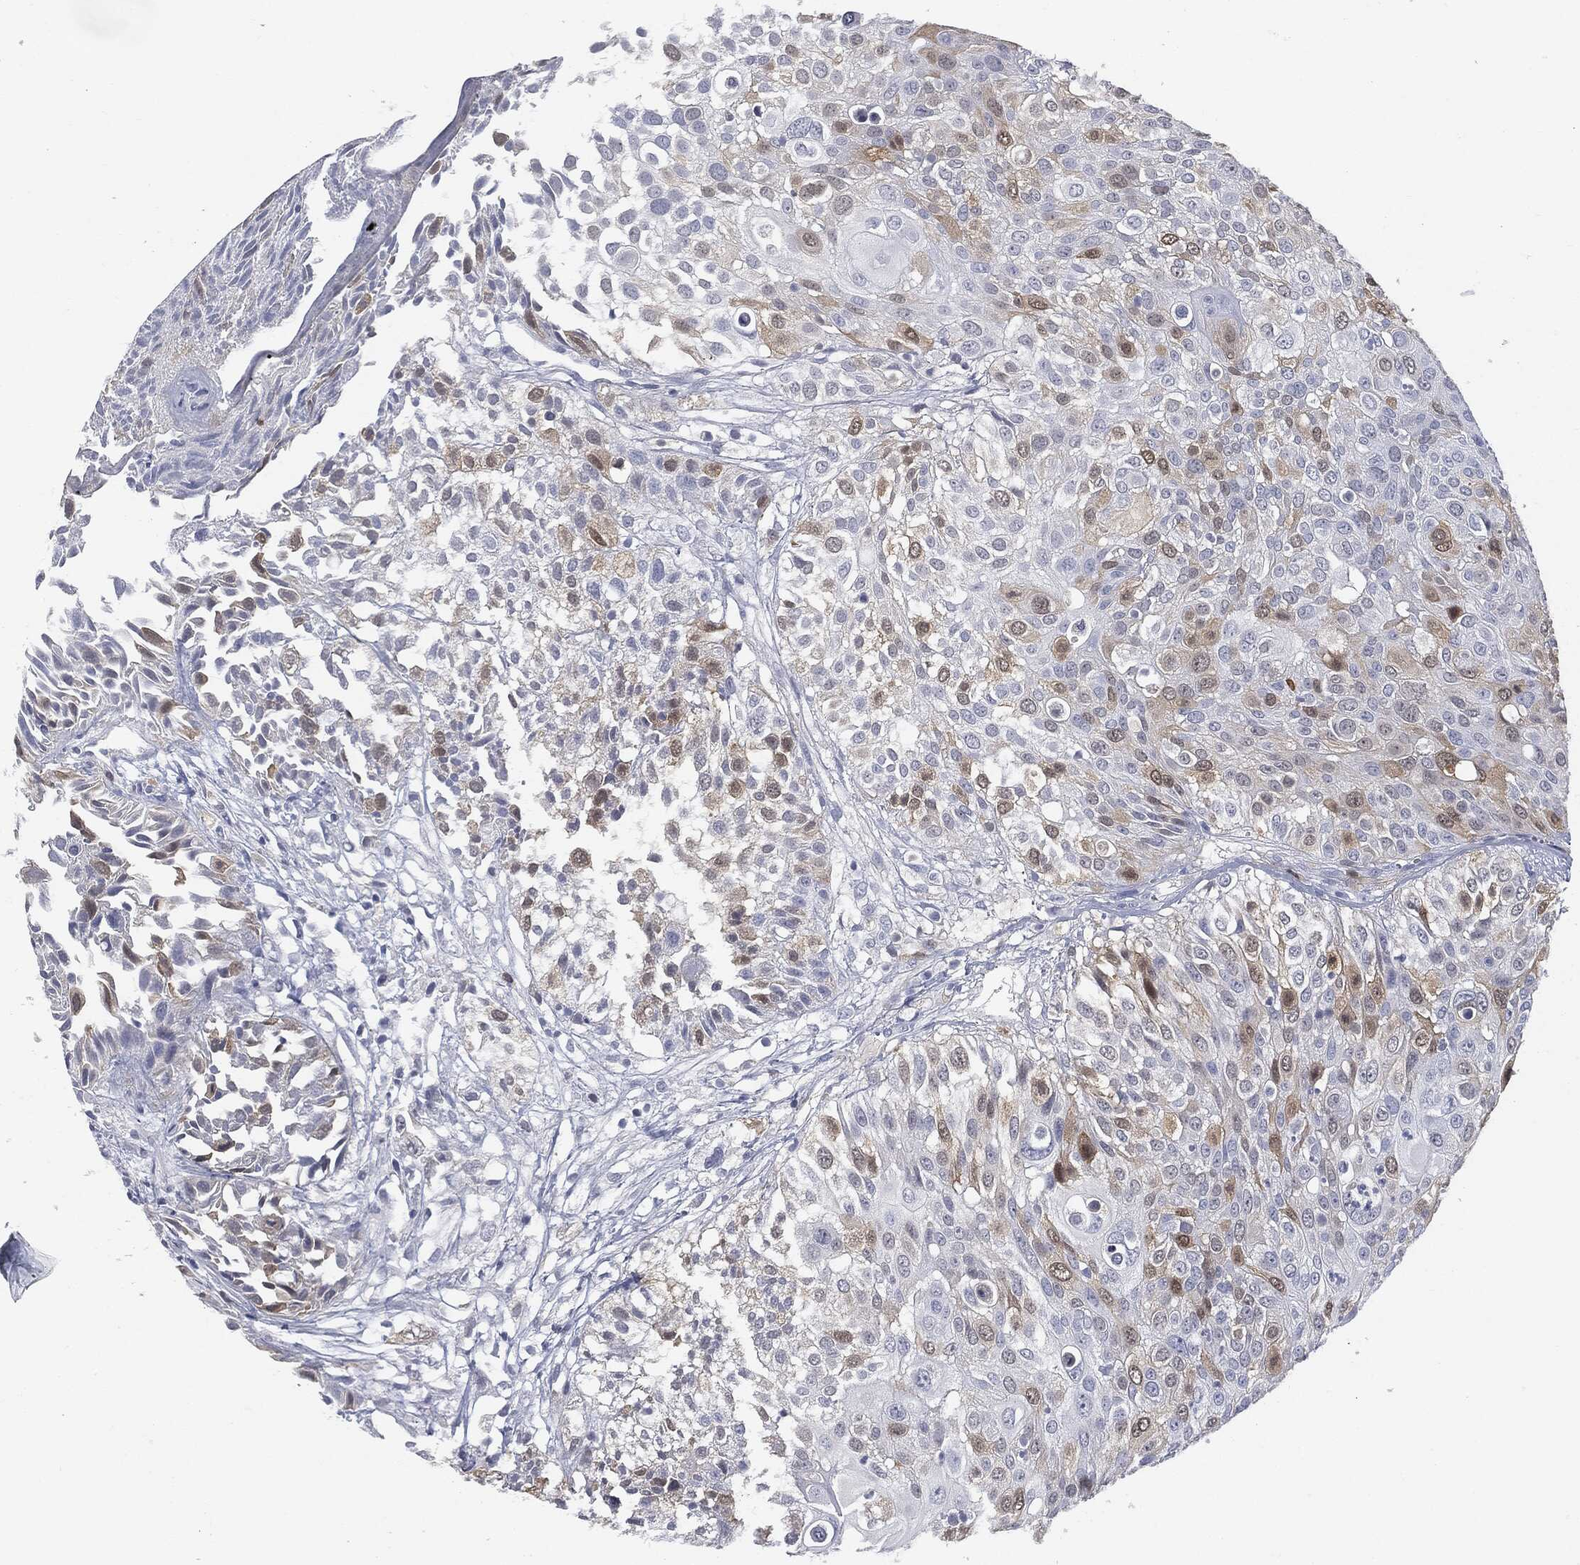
{"staining": {"intensity": "moderate", "quantity": "<25%", "location": "cytoplasmic/membranous"}, "tissue": "urothelial cancer", "cell_type": "Tumor cells", "image_type": "cancer", "snomed": [{"axis": "morphology", "description": "Urothelial carcinoma, High grade"}, {"axis": "topography", "description": "Urinary bladder"}], "caption": "Protein staining of high-grade urothelial carcinoma tissue reveals moderate cytoplasmic/membranous expression in about <25% of tumor cells.", "gene": "UBE2C", "patient": {"sex": "female", "age": 79}}